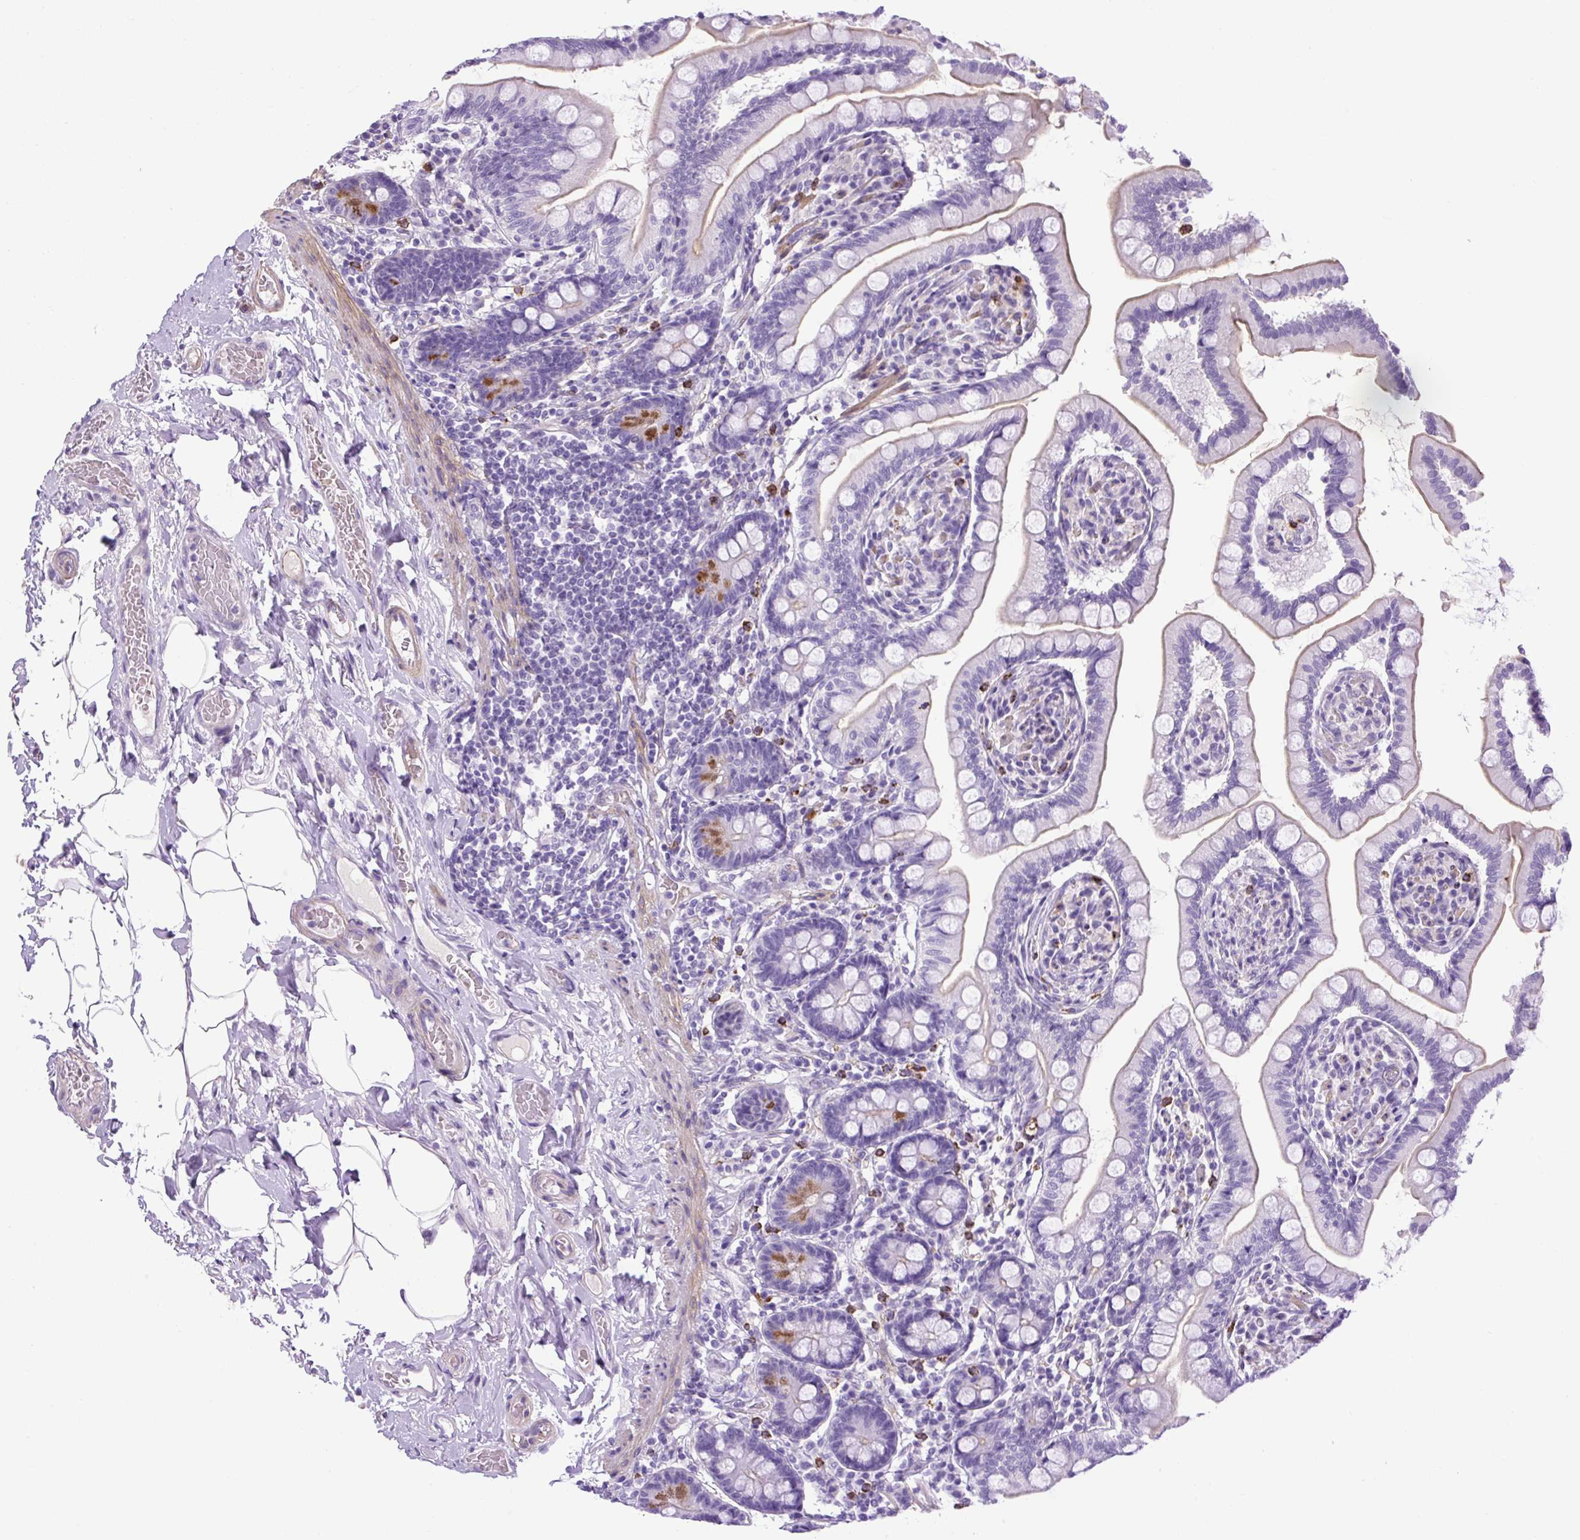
{"staining": {"intensity": "weak", "quantity": "25%-75%", "location": "cytoplasmic/membranous"}, "tissue": "small intestine", "cell_type": "Glandular cells", "image_type": "normal", "snomed": [{"axis": "morphology", "description": "Normal tissue, NOS"}, {"axis": "topography", "description": "Small intestine"}], "caption": "Unremarkable small intestine displays weak cytoplasmic/membranous positivity in about 25%-75% of glandular cells, visualized by immunohistochemistry.", "gene": "VWA7", "patient": {"sex": "female", "age": 64}}